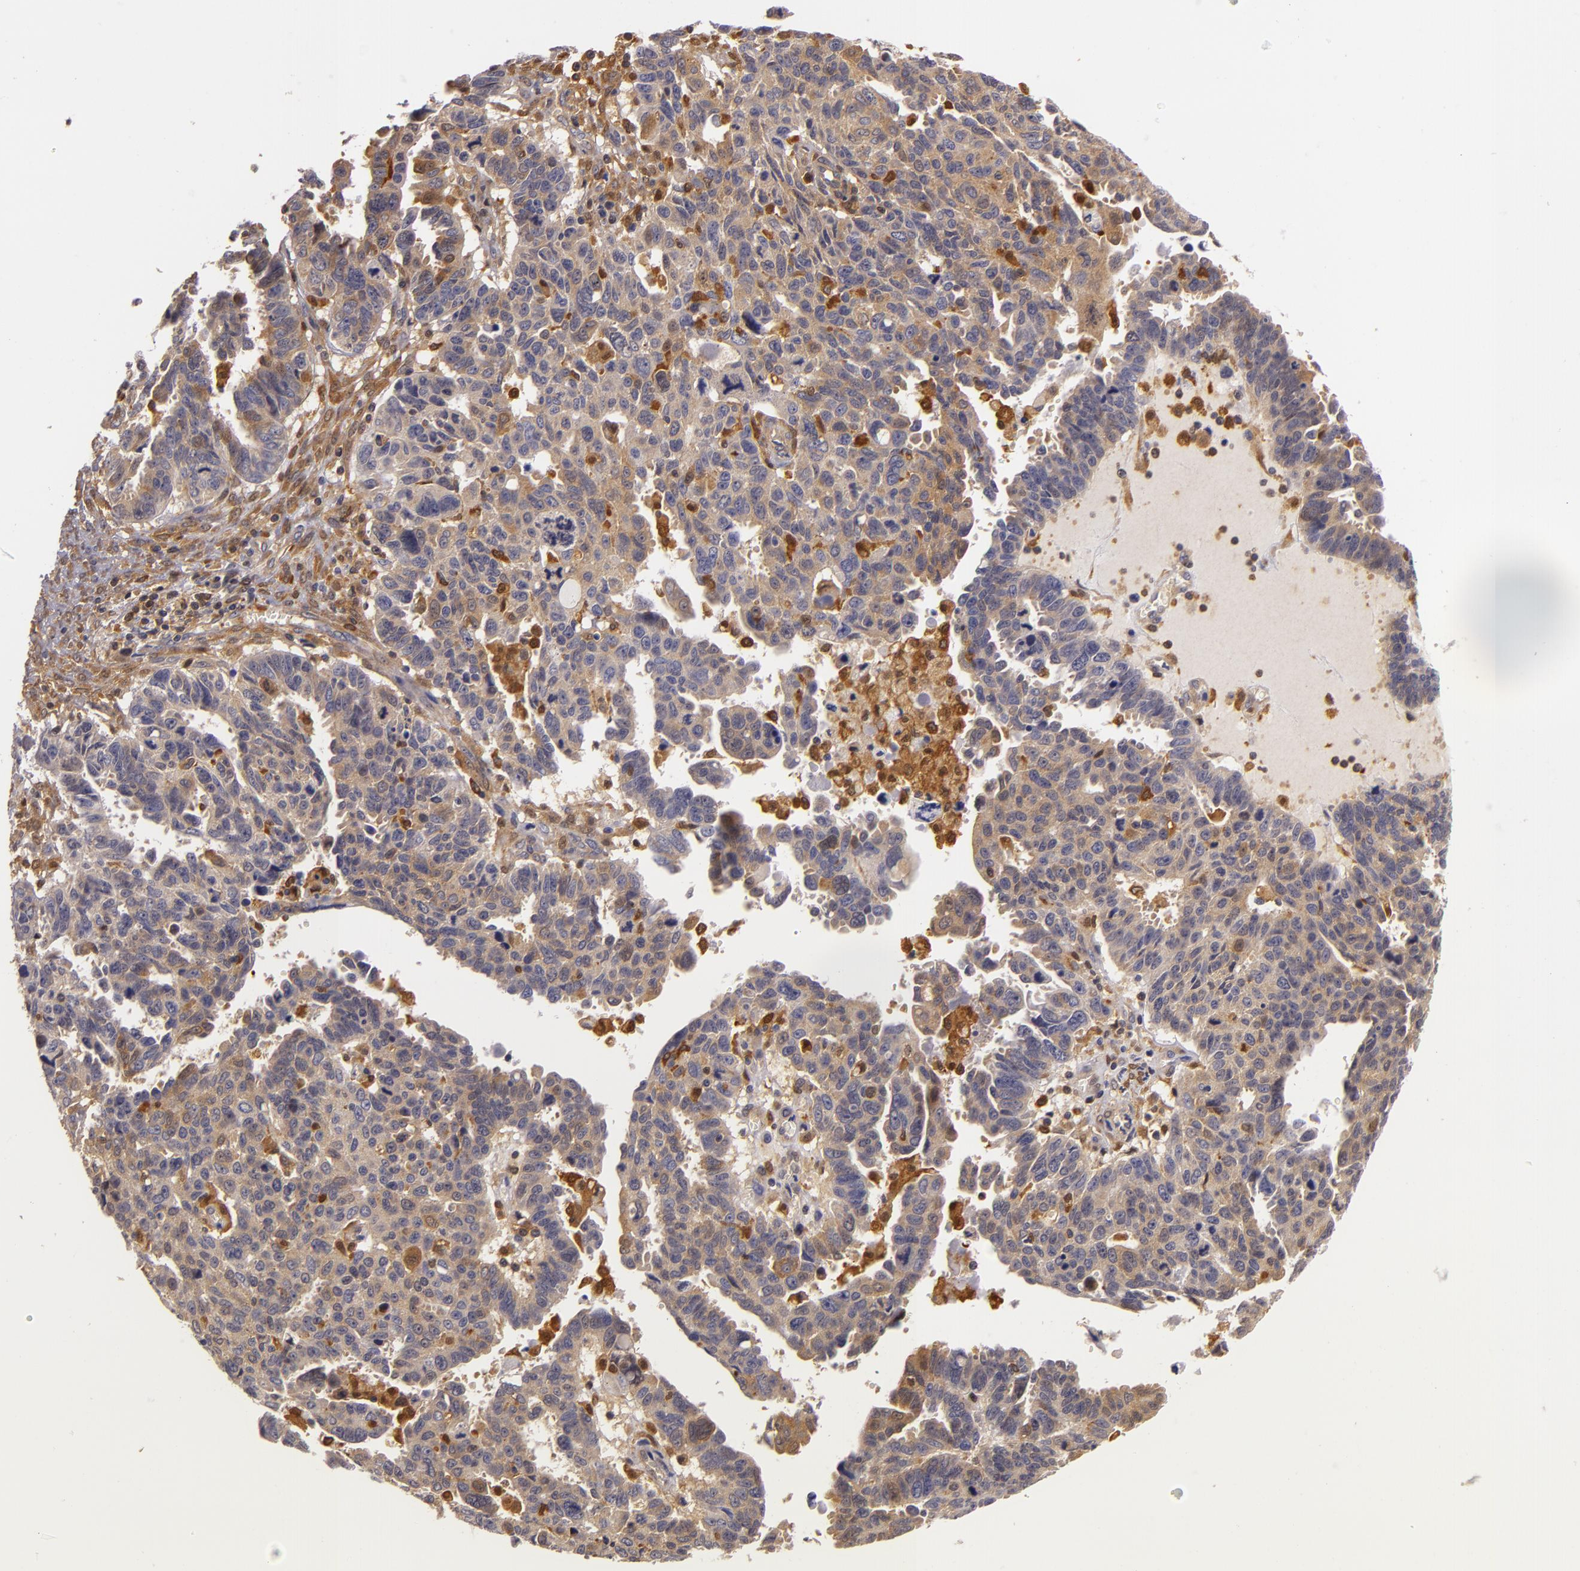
{"staining": {"intensity": "weak", "quantity": ">75%", "location": "cytoplasmic/membranous"}, "tissue": "ovarian cancer", "cell_type": "Tumor cells", "image_type": "cancer", "snomed": [{"axis": "morphology", "description": "Carcinoma, endometroid"}, {"axis": "morphology", "description": "Cystadenocarcinoma, serous, NOS"}, {"axis": "topography", "description": "Ovary"}], "caption": "Immunohistochemistry (IHC) of ovarian serous cystadenocarcinoma exhibits low levels of weak cytoplasmic/membranous staining in about >75% of tumor cells.", "gene": "TOM1", "patient": {"sex": "female", "age": 45}}